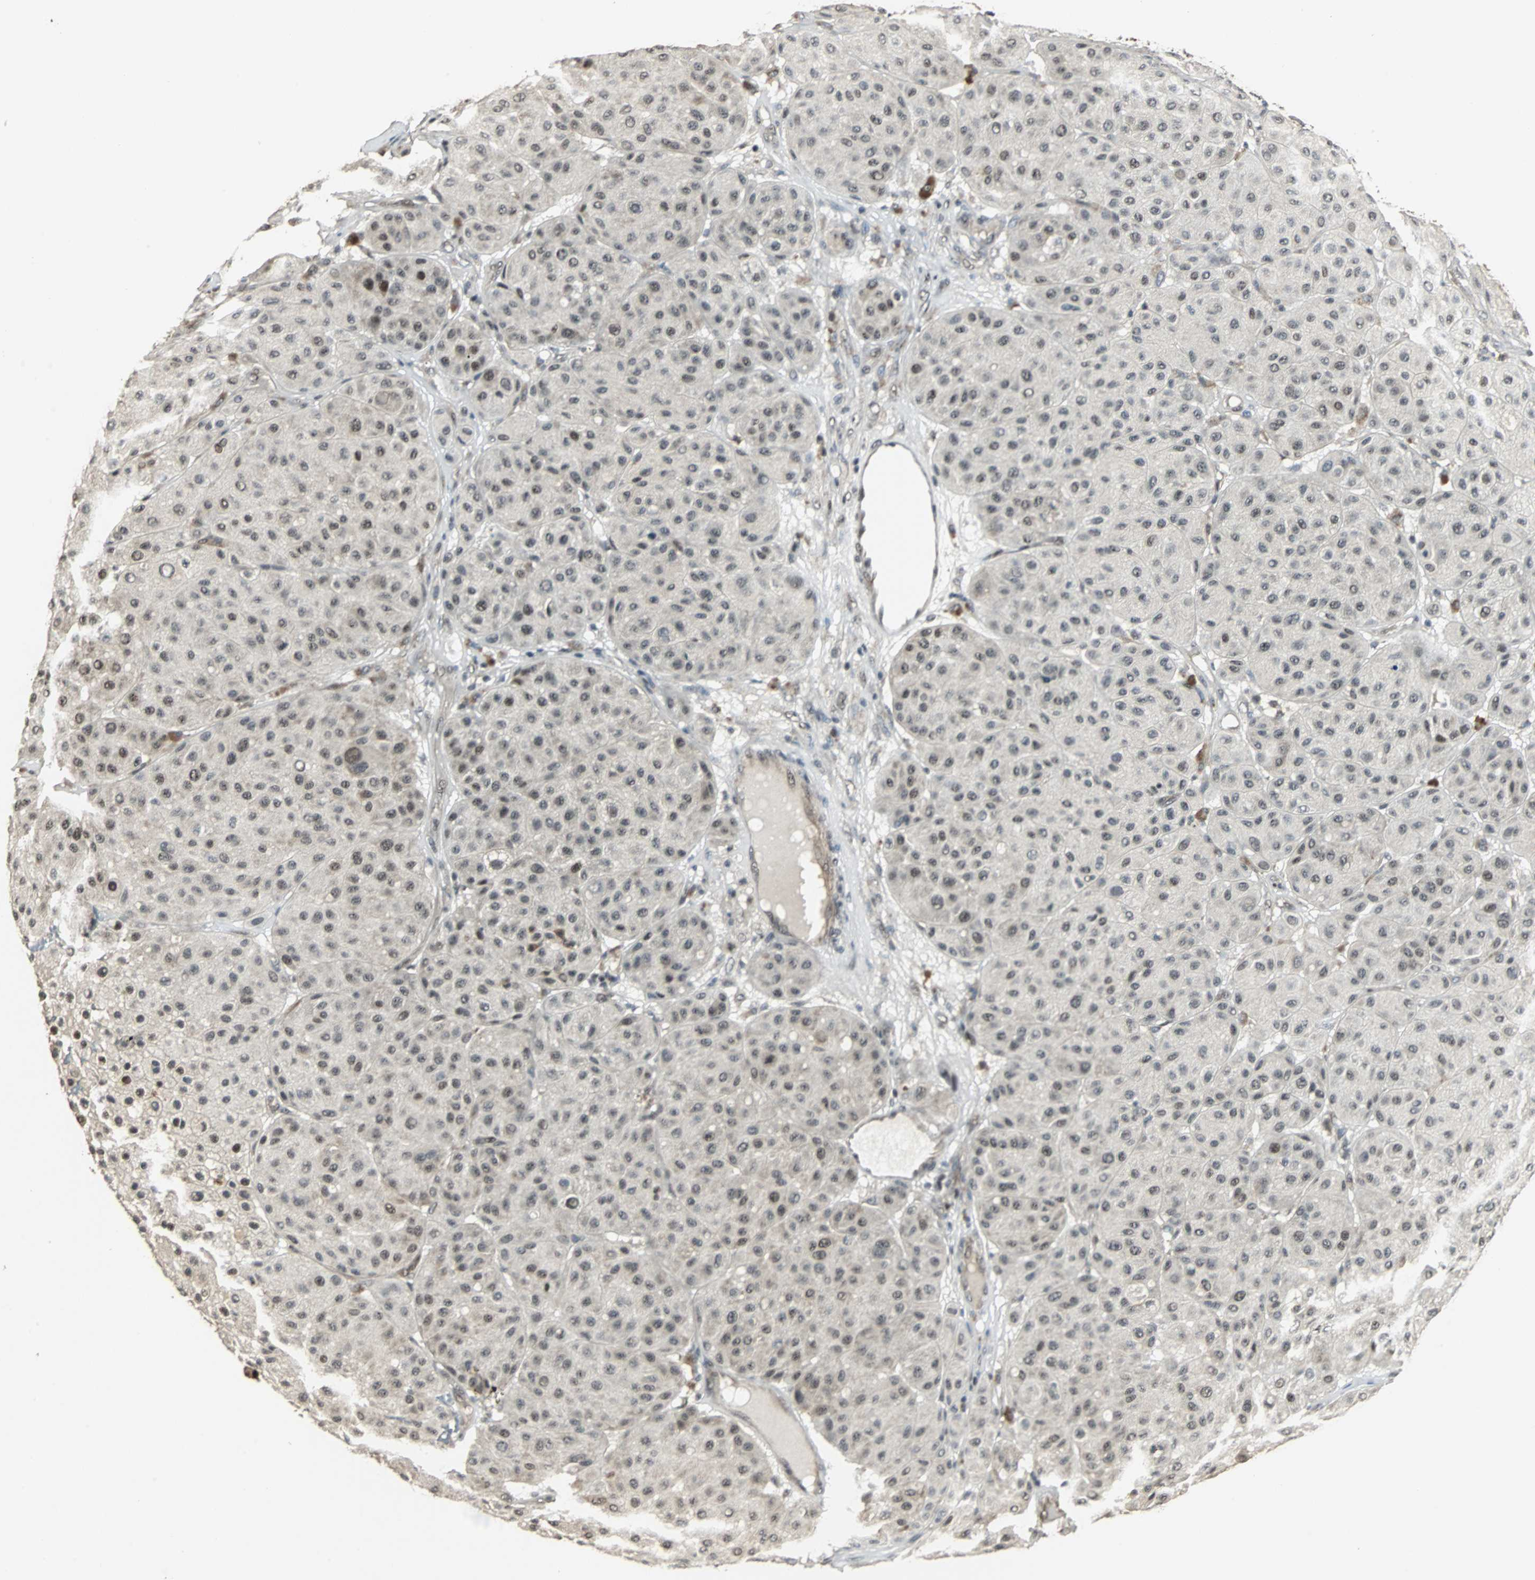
{"staining": {"intensity": "strong", "quantity": "25%-75%", "location": "nuclear"}, "tissue": "melanoma", "cell_type": "Tumor cells", "image_type": "cancer", "snomed": [{"axis": "morphology", "description": "Normal tissue, NOS"}, {"axis": "morphology", "description": "Malignant melanoma, Metastatic site"}, {"axis": "topography", "description": "Skin"}], "caption": "Immunohistochemistry (IHC) micrograph of malignant melanoma (metastatic site) stained for a protein (brown), which reveals high levels of strong nuclear staining in about 25%-75% of tumor cells.", "gene": "MED4", "patient": {"sex": "male", "age": 41}}